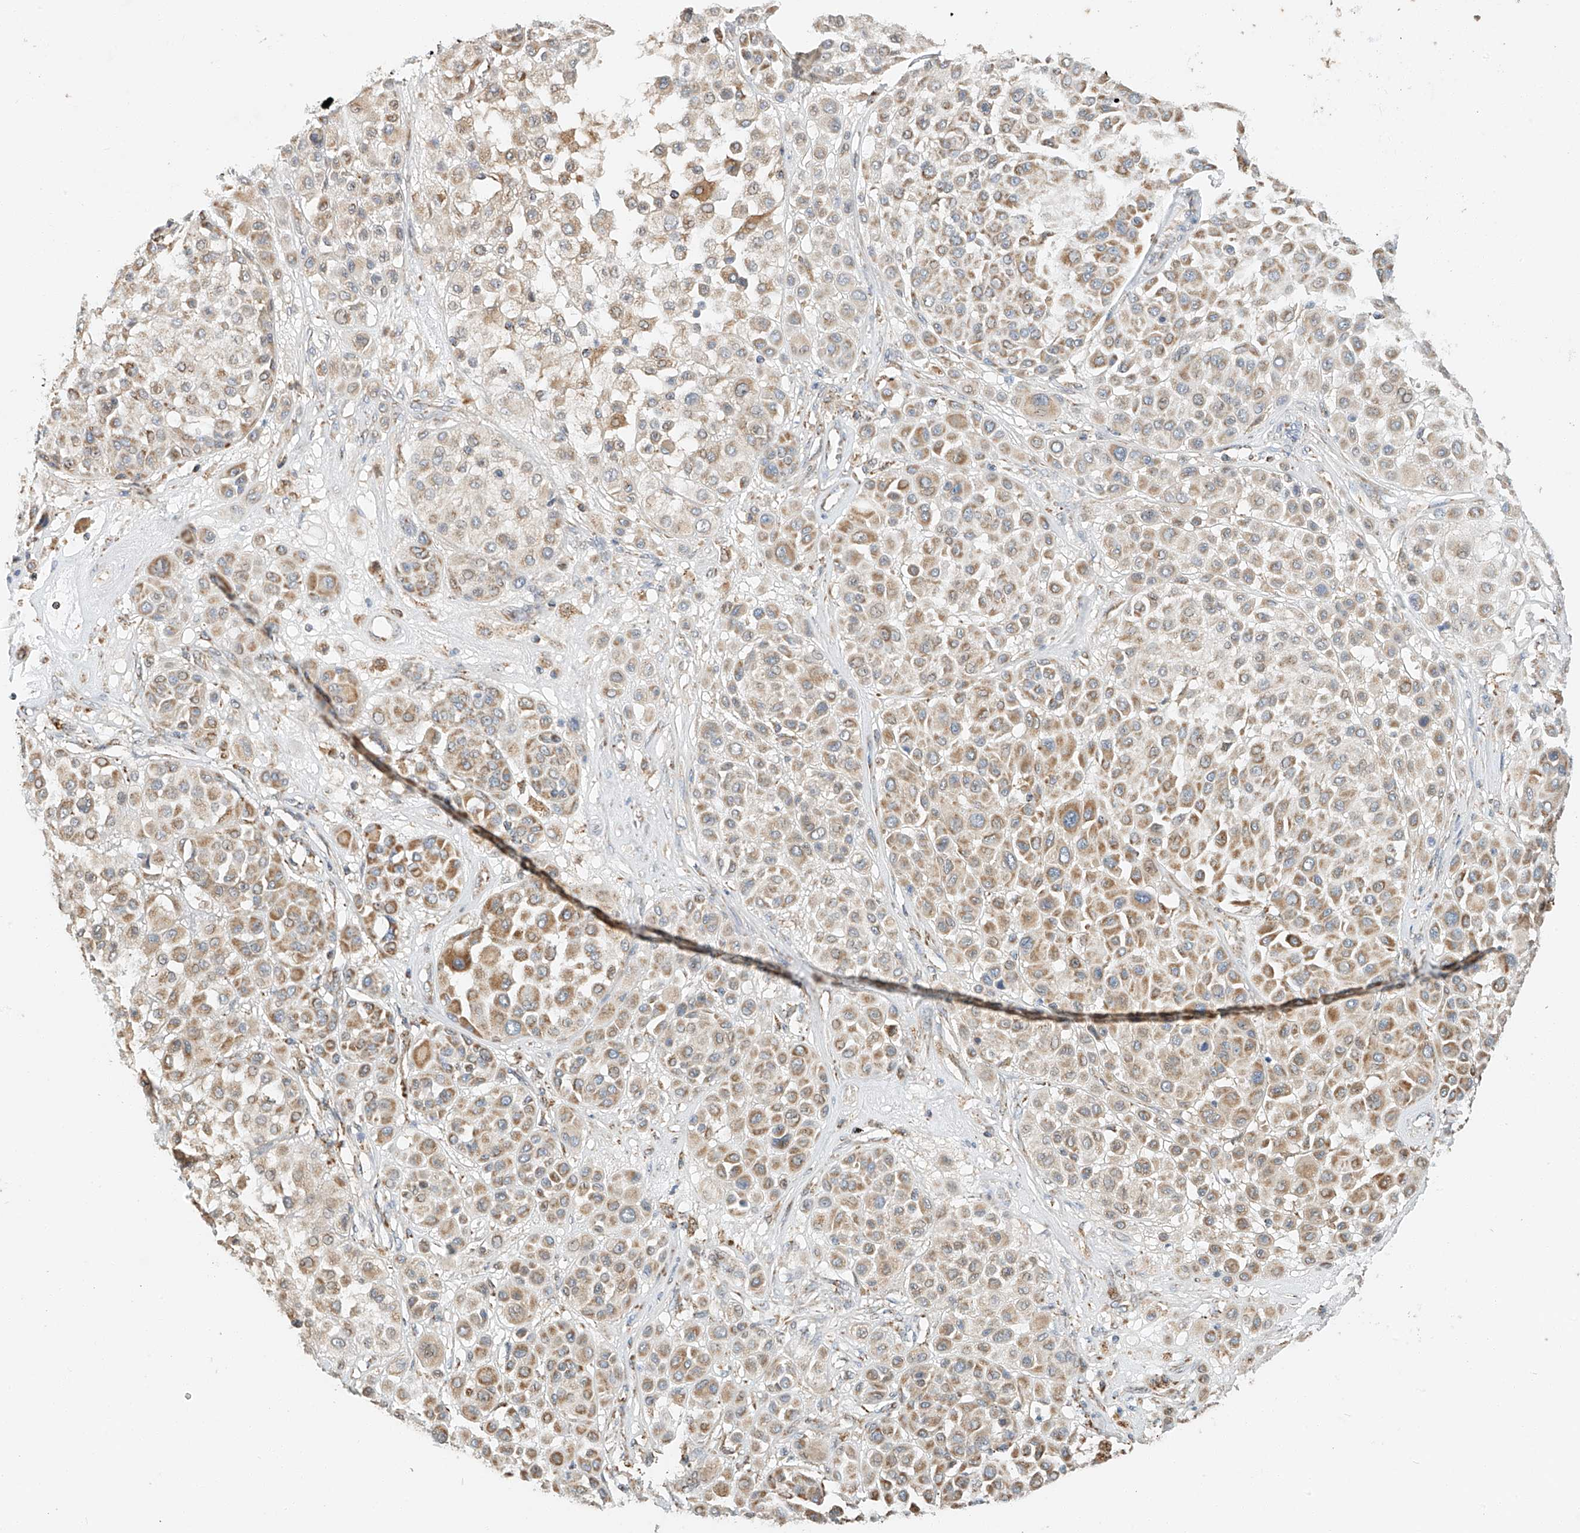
{"staining": {"intensity": "moderate", "quantity": "25%-75%", "location": "cytoplasmic/membranous"}, "tissue": "melanoma", "cell_type": "Tumor cells", "image_type": "cancer", "snomed": [{"axis": "morphology", "description": "Malignant melanoma, Metastatic site"}, {"axis": "topography", "description": "Soft tissue"}], "caption": "DAB immunohistochemical staining of human malignant melanoma (metastatic site) displays moderate cytoplasmic/membranous protein positivity in approximately 25%-75% of tumor cells. (DAB IHC, brown staining for protein, blue staining for nuclei).", "gene": "YIPF7", "patient": {"sex": "male", "age": 41}}